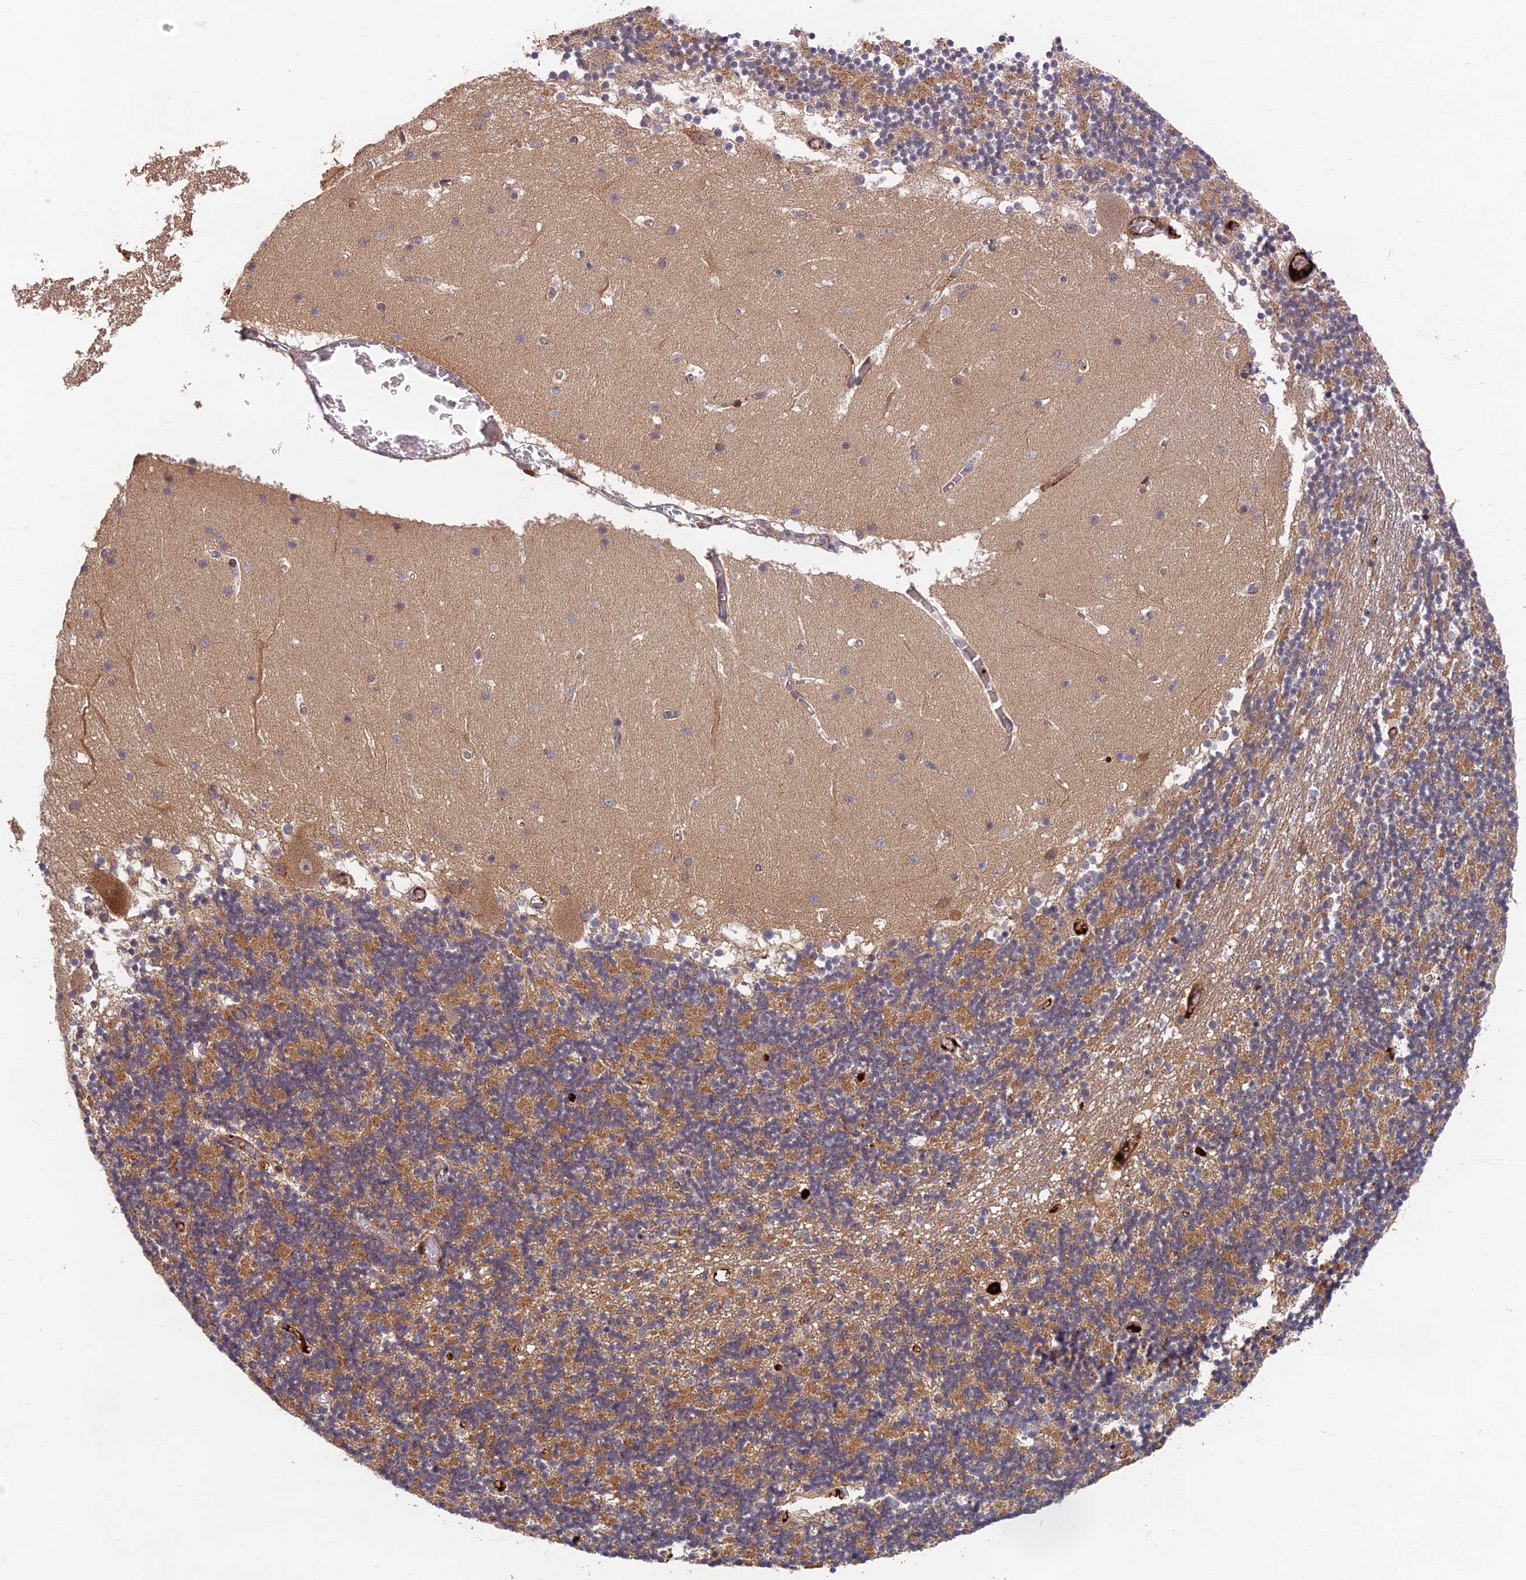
{"staining": {"intensity": "negative", "quantity": "none", "location": "none"}, "tissue": "cerebellum", "cell_type": "Cells in granular layer", "image_type": "normal", "snomed": [{"axis": "morphology", "description": "Normal tissue, NOS"}, {"axis": "topography", "description": "Cerebellum"}], "caption": "The histopathology image displays no significant positivity in cells in granular layer of cerebellum.", "gene": "EARS2", "patient": {"sex": "female", "age": 28}}